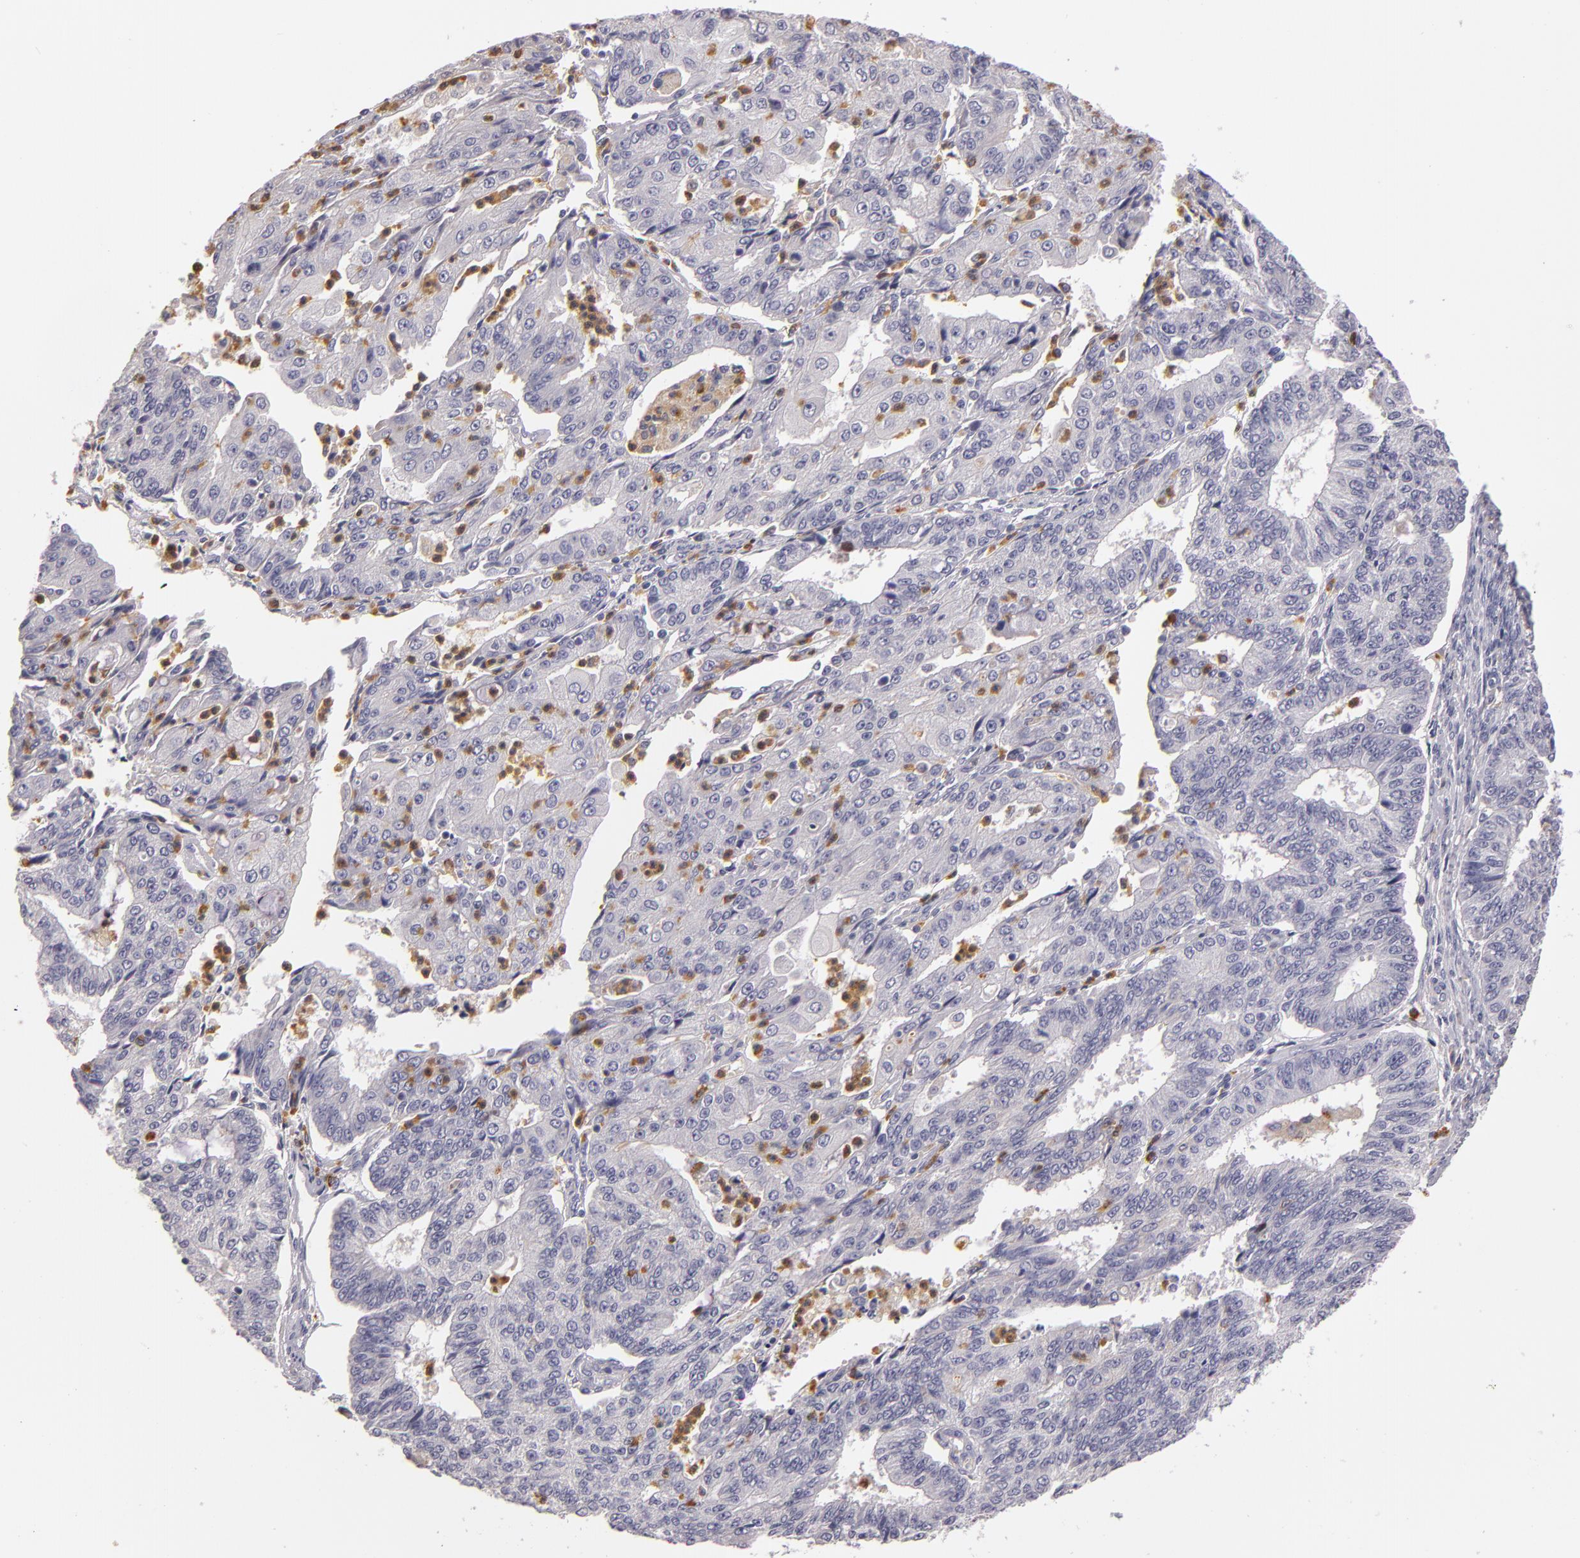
{"staining": {"intensity": "negative", "quantity": "none", "location": "none"}, "tissue": "endometrial cancer", "cell_type": "Tumor cells", "image_type": "cancer", "snomed": [{"axis": "morphology", "description": "Adenocarcinoma, NOS"}, {"axis": "topography", "description": "Endometrium"}], "caption": "DAB (3,3'-diaminobenzidine) immunohistochemical staining of endometrial cancer demonstrates no significant staining in tumor cells. The staining was performed using DAB (3,3'-diaminobenzidine) to visualize the protein expression in brown, while the nuclei were stained in blue with hematoxylin (Magnification: 20x).", "gene": "TLR8", "patient": {"sex": "female", "age": 56}}